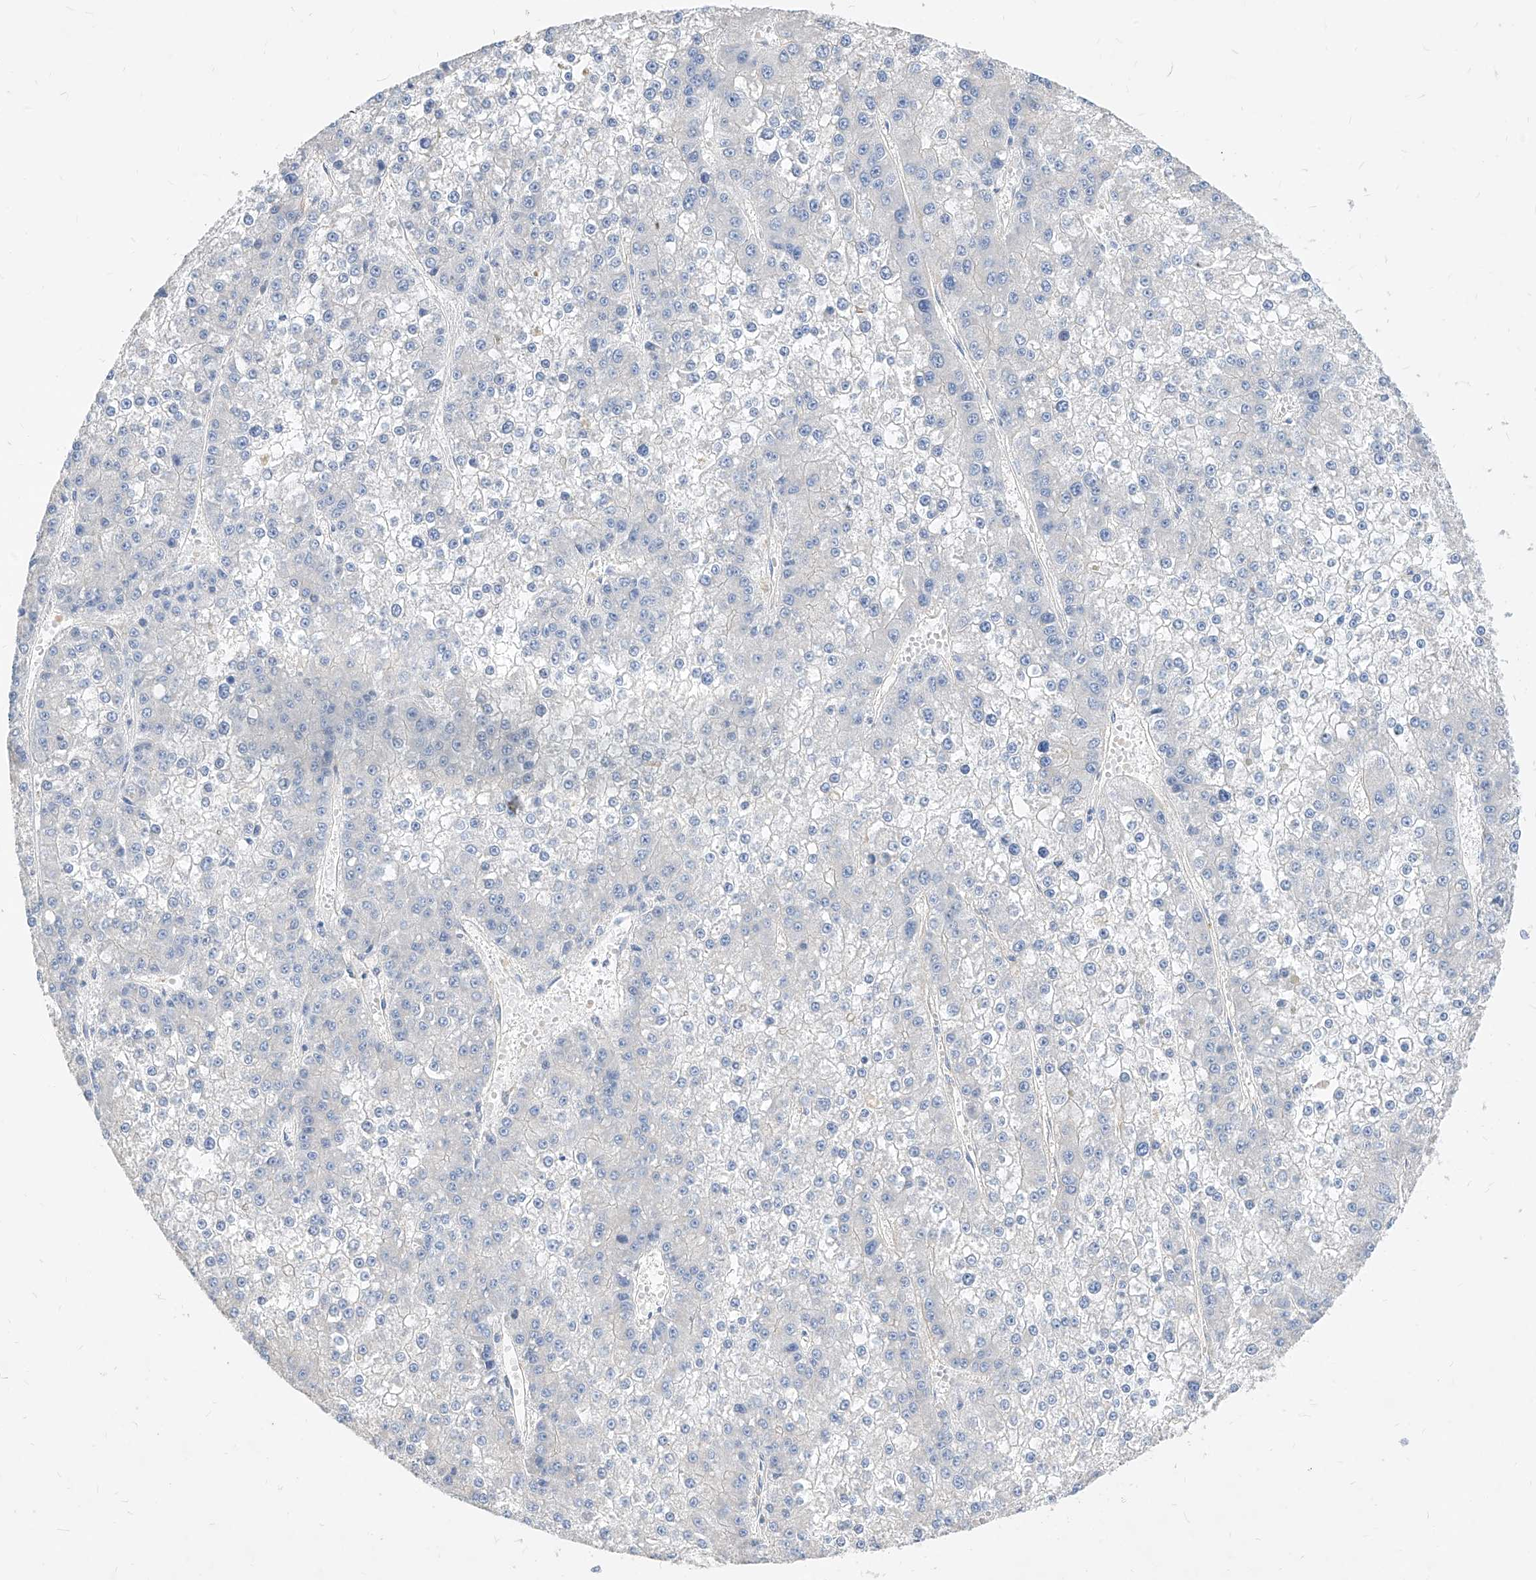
{"staining": {"intensity": "negative", "quantity": "none", "location": "none"}, "tissue": "liver cancer", "cell_type": "Tumor cells", "image_type": "cancer", "snomed": [{"axis": "morphology", "description": "Carcinoma, Hepatocellular, NOS"}, {"axis": "topography", "description": "Liver"}], "caption": "Immunohistochemistry (IHC) of liver hepatocellular carcinoma exhibits no expression in tumor cells.", "gene": "SCGB2A1", "patient": {"sex": "female", "age": 73}}